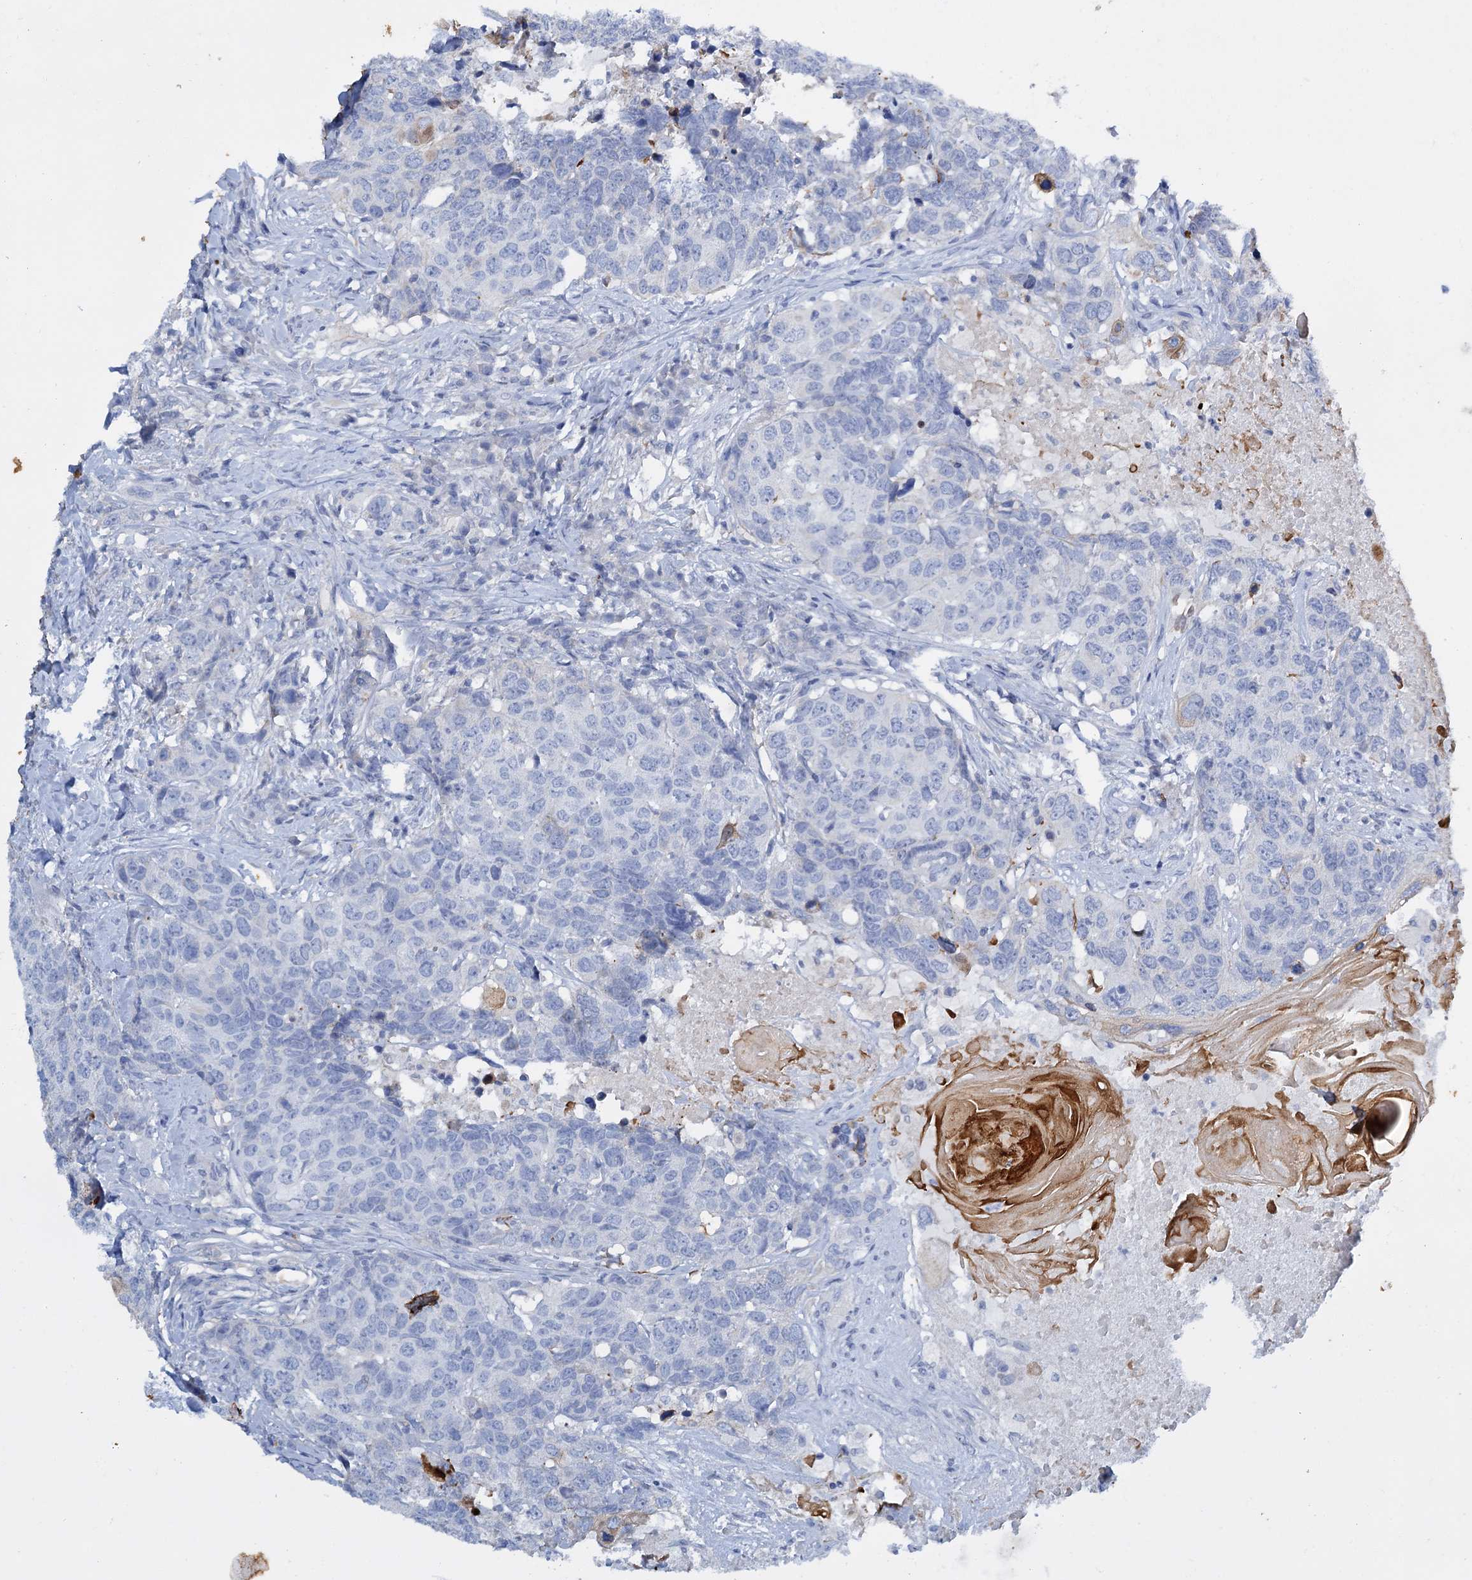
{"staining": {"intensity": "negative", "quantity": "none", "location": "none"}, "tissue": "head and neck cancer", "cell_type": "Tumor cells", "image_type": "cancer", "snomed": [{"axis": "morphology", "description": "Squamous cell carcinoma, NOS"}, {"axis": "topography", "description": "Head-Neck"}], "caption": "Tumor cells show no significant protein expression in head and neck cancer. The staining is performed using DAB brown chromogen with nuclei counter-stained in using hematoxylin.", "gene": "FAAP20", "patient": {"sex": "male", "age": 66}}